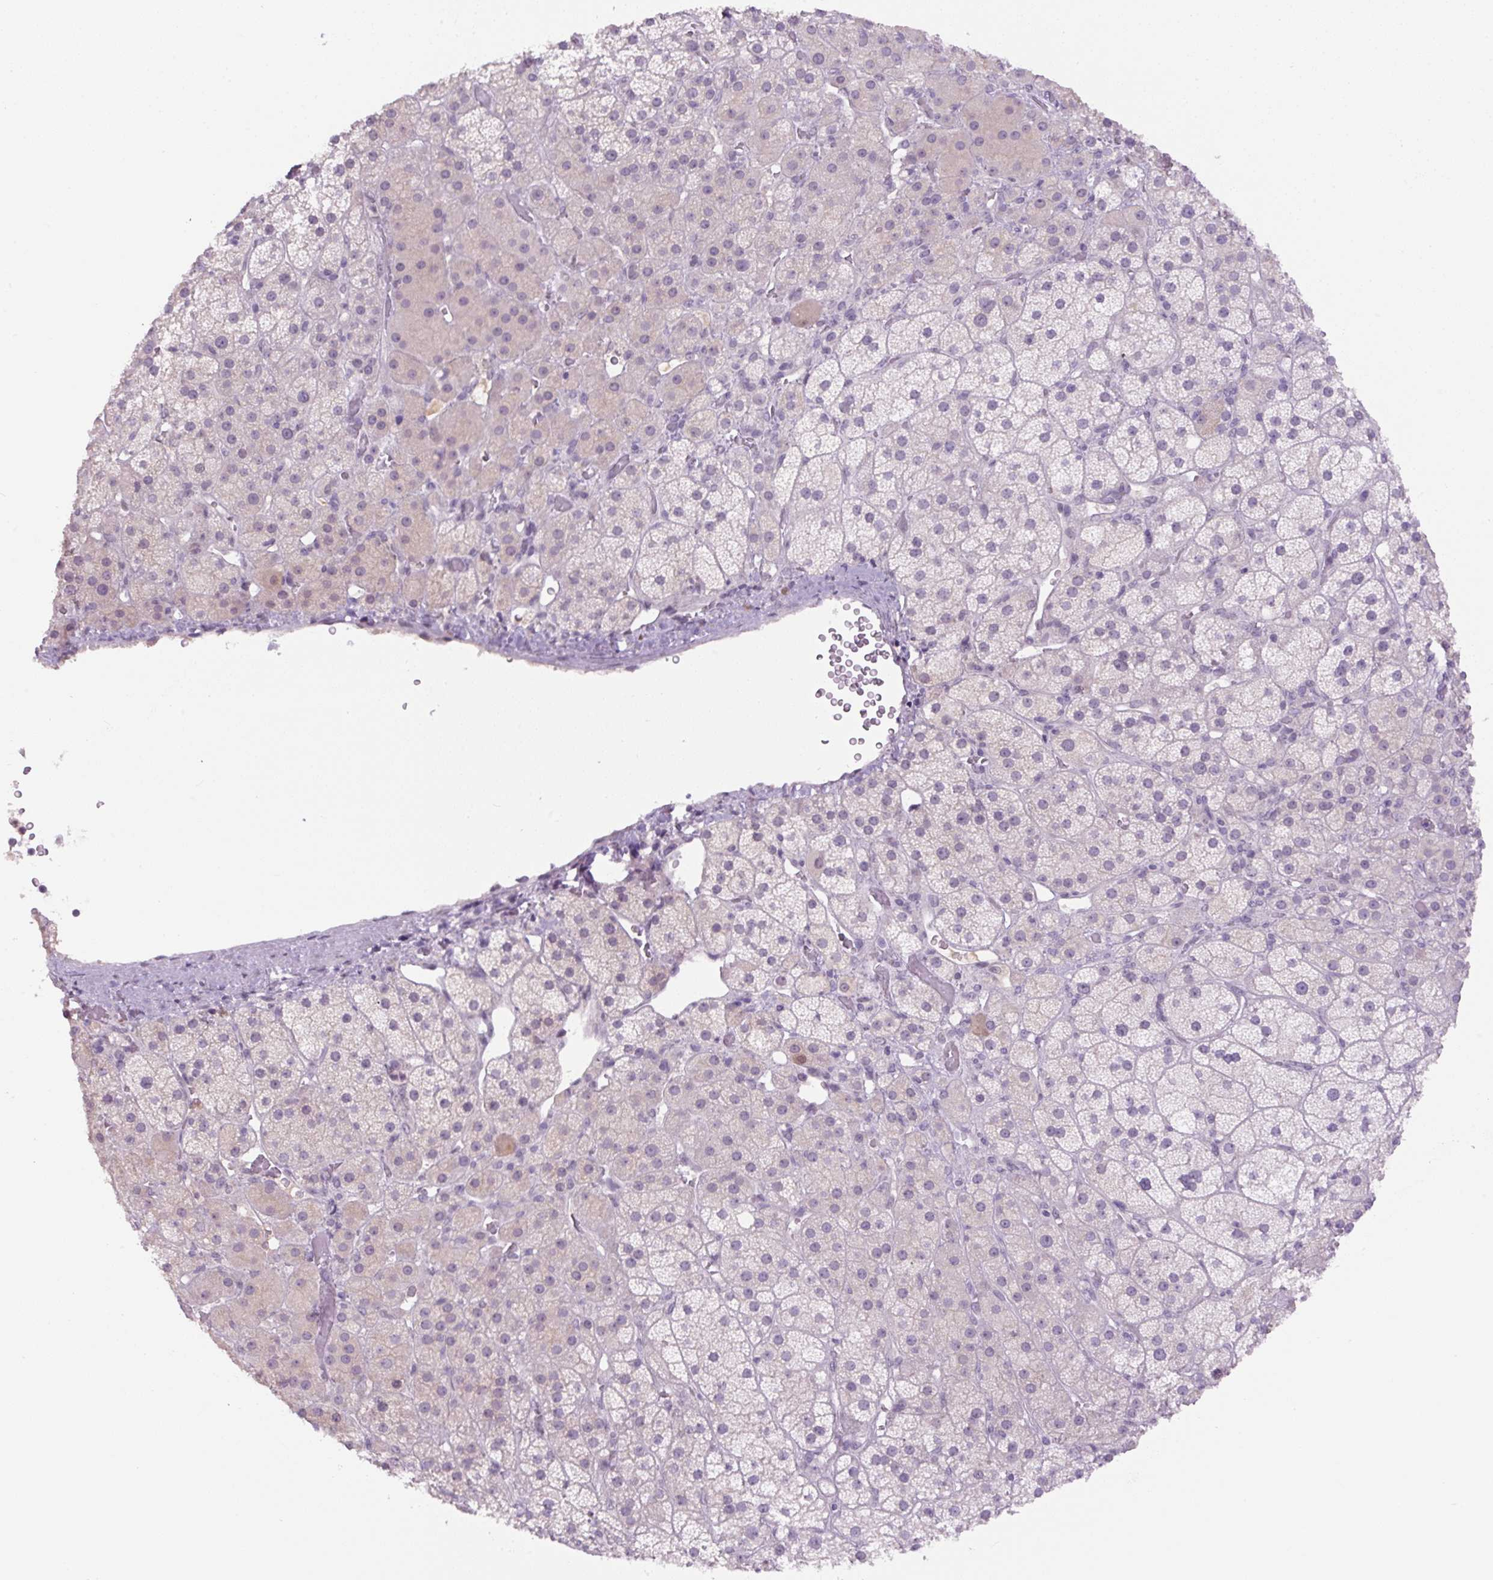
{"staining": {"intensity": "weak", "quantity": "<25%", "location": "cytoplasmic/membranous"}, "tissue": "adrenal gland", "cell_type": "Glandular cells", "image_type": "normal", "snomed": [{"axis": "morphology", "description": "Normal tissue, NOS"}, {"axis": "topography", "description": "Adrenal gland"}], "caption": "Histopathology image shows no significant protein staining in glandular cells of benign adrenal gland. The staining is performed using DAB brown chromogen with nuclei counter-stained in using hematoxylin.", "gene": "RYBP", "patient": {"sex": "male", "age": 57}}